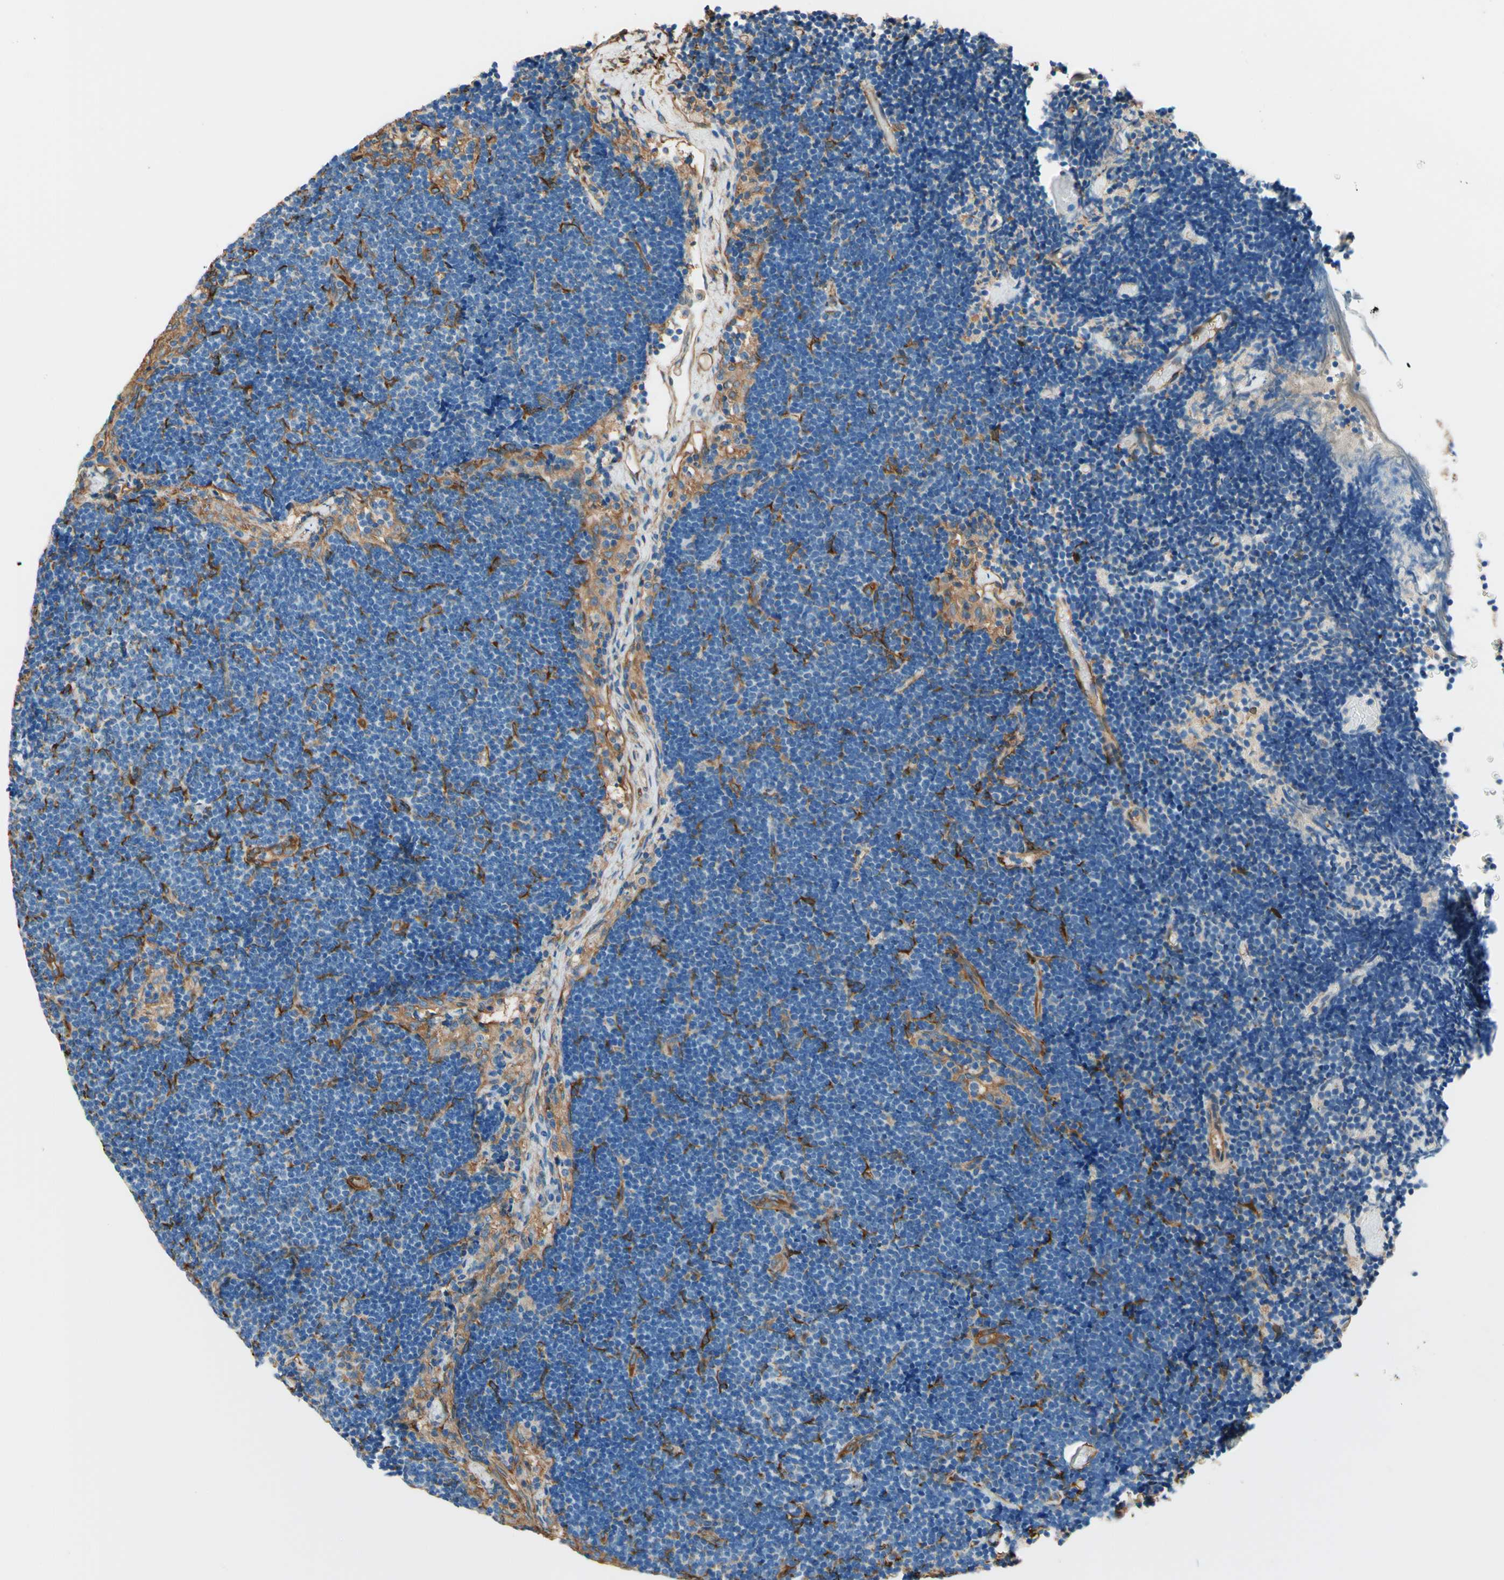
{"staining": {"intensity": "negative", "quantity": "none", "location": "none"}, "tissue": "lymph node", "cell_type": "Germinal center cells", "image_type": "normal", "snomed": [{"axis": "morphology", "description": "Normal tissue, NOS"}, {"axis": "topography", "description": "Lymph node"}], "caption": "DAB (3,3'-diaminobenzidine) immunohistochemical staining of unremarkable lymph node shows no significant staining in germinal center cells.", "gene": "DPYSL3", "patient": {"sex": "male", "age": 63}}